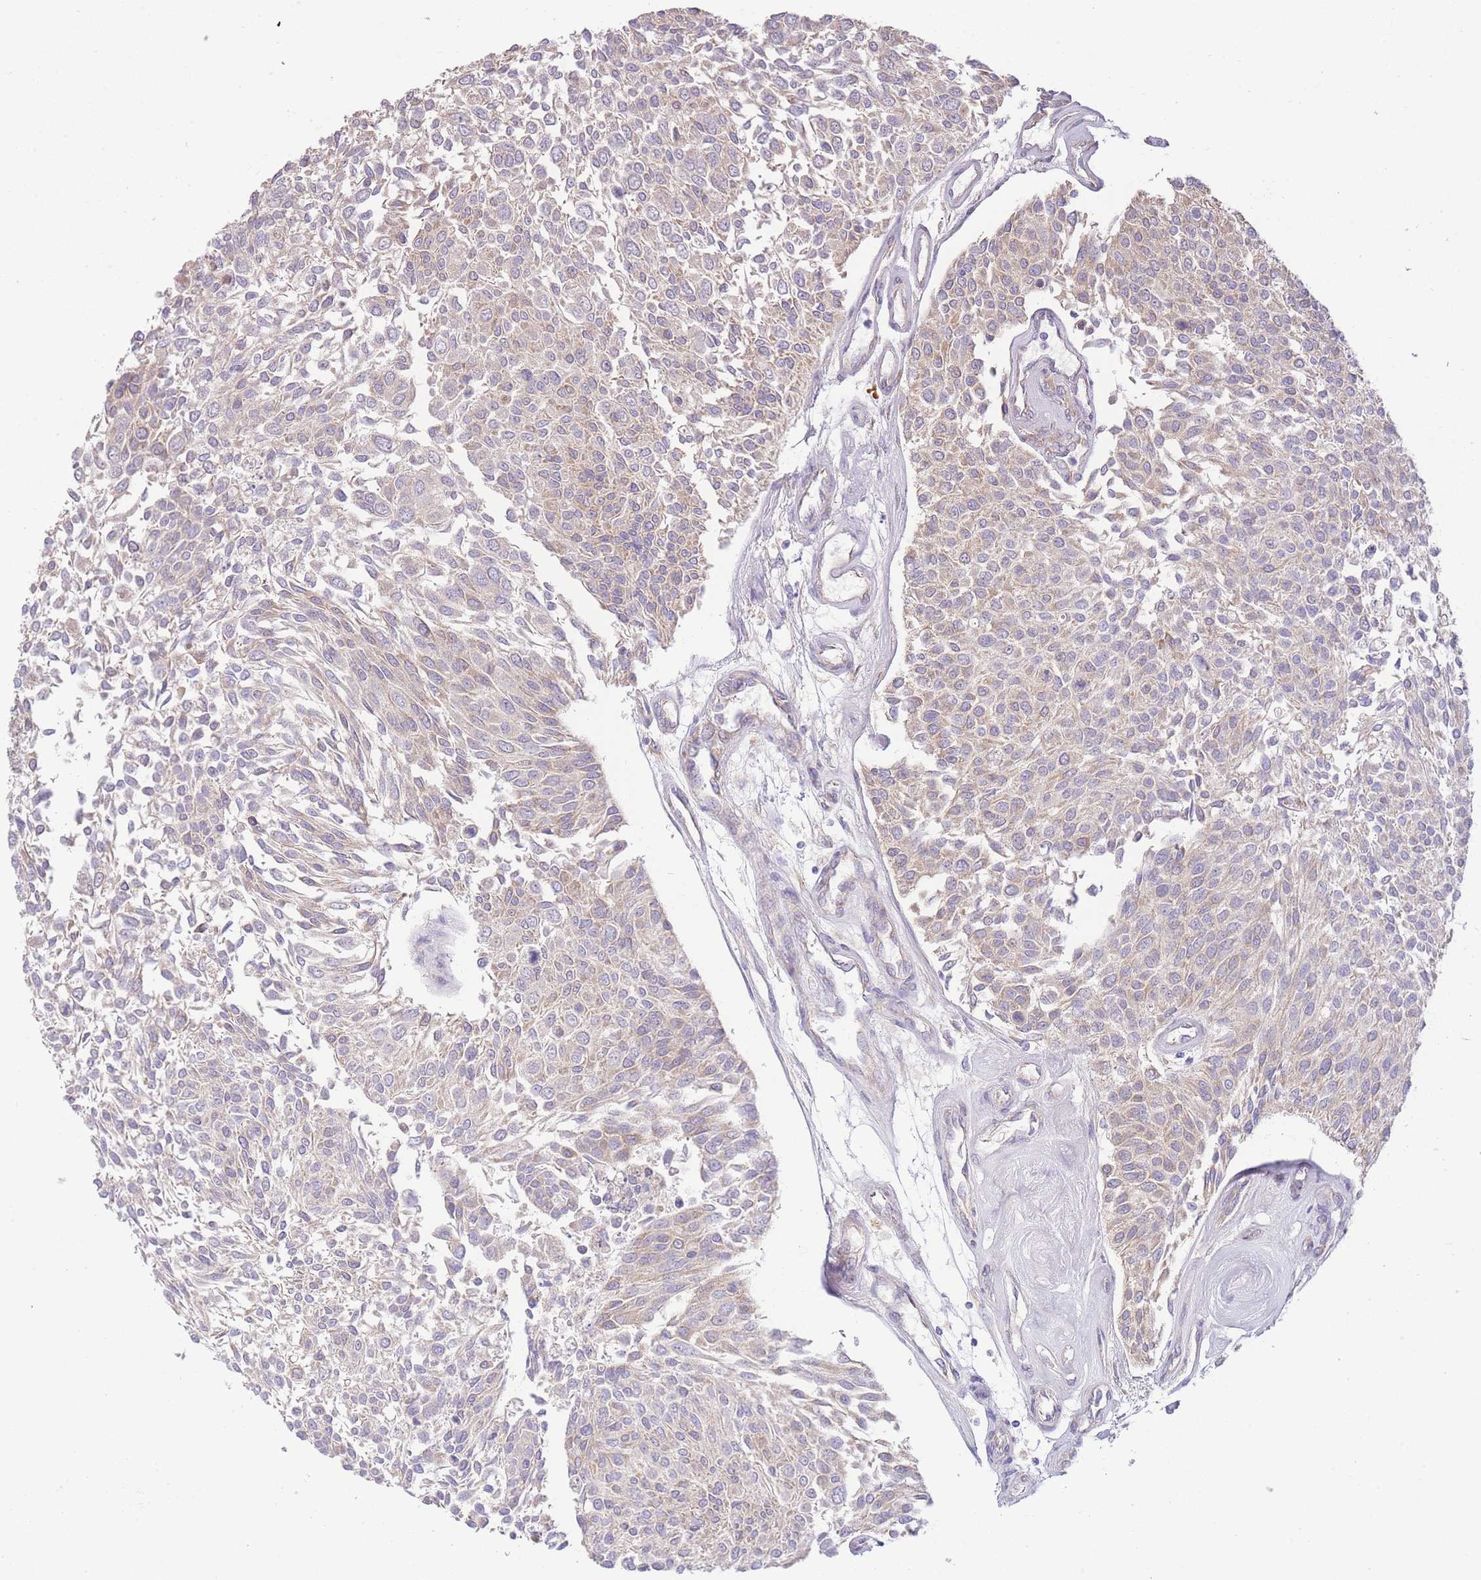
{"staining": {"intensity": "weak", "quantity": ">75%", "location": "cytoplasmic/membranous"}, "tissue": "urothelial cancer", "cell_type": "Tumor cells", "image_type": "cancer", "snomed": [{"axis": "morphology", "description": "Urothelial carcinoma, NOS"}, {"axis": "topography", "description": "Urinary bladder"}], "caption": "Transitional cell carcinoma stained with a protein marker exhibits weak staining in tumor cells.", "gene": "BEX1", "patient": {"sex": "male", "age": 55}}